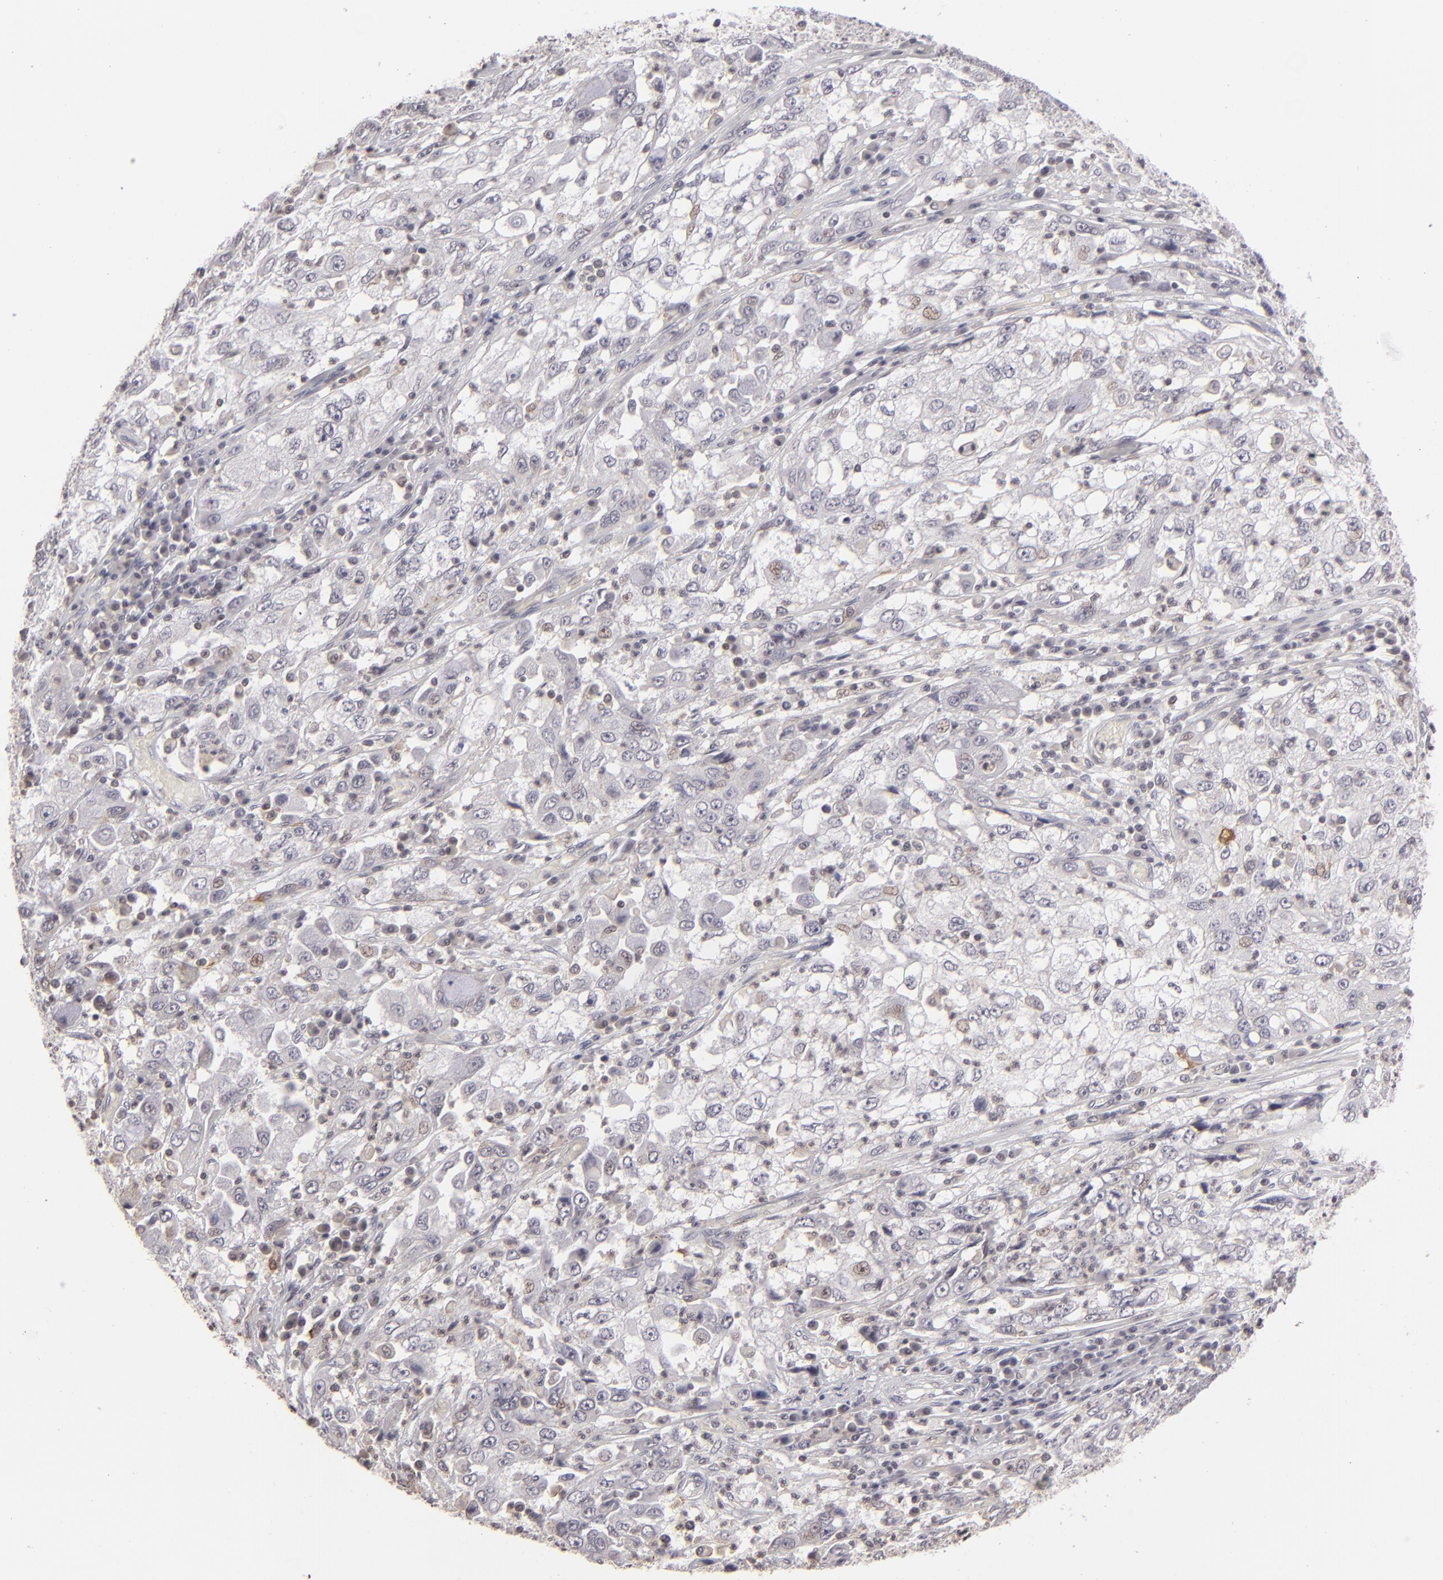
{"staining": {"intensity": "negative", "quantity": "none", "location": "none"}, "tissue": "cervical cancer", "cell_type": "Tumor cells", "image_type": "cancer", "snomed": [{"axis": "morphology", "description": "Squamous cell carcinoma, NOS"}, {"axis": "topography", "description": "Cervix"}], "caption": "Immunohistochemistry image of human cervical cancer (squamous cell carcinoma) stained for a protein (brown), which reveals no positivity in tumor cells.", "gene": "CLDN2", "patient": {"sex": "female", "age": 36}}